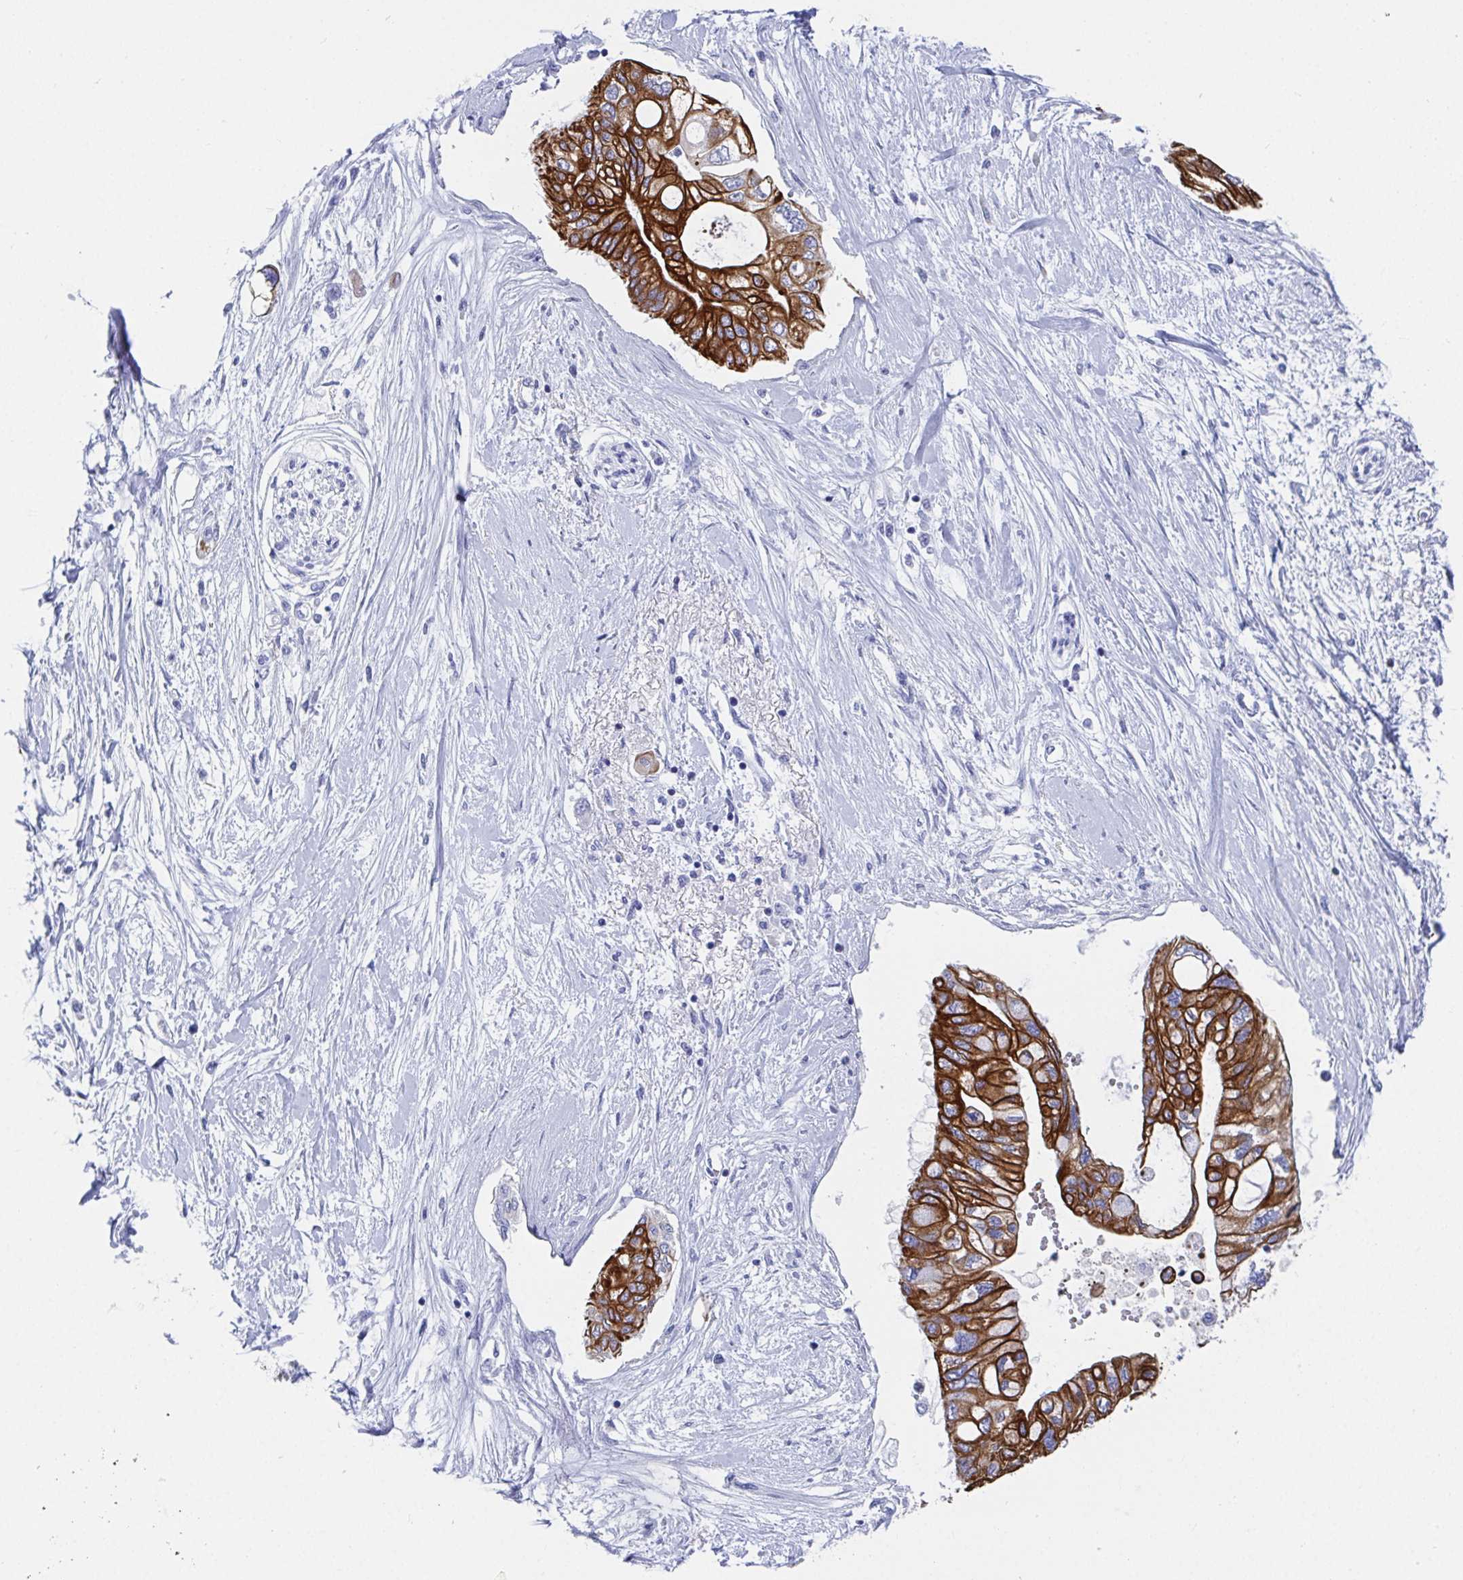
{"staining": {"intensity": "strong", "quantity": ">75%", "location": "cytoplasmic/membranous"}, "tissue": "pancreatic cancer", "cell_type": "Tumor cells", "image_type": "cancer", "snomed": [{"axis": "morphology", "description": "Adenocarcinoma, NOS"}, {"axis": "topography", "description": "Pancreas"}], "caption": "IHC photomicrograph of neoplastic tissue: human adenocarcinoma (pancreatic) stained using IHC shows high levels of strong protein expression localized specifically in the cytoplasmic/membranous of tumor cells, appearing as a cytoplasmic/membranous brown color.", "gene": "CLDN8", "patient": {"sex": "female", "age": 77}}